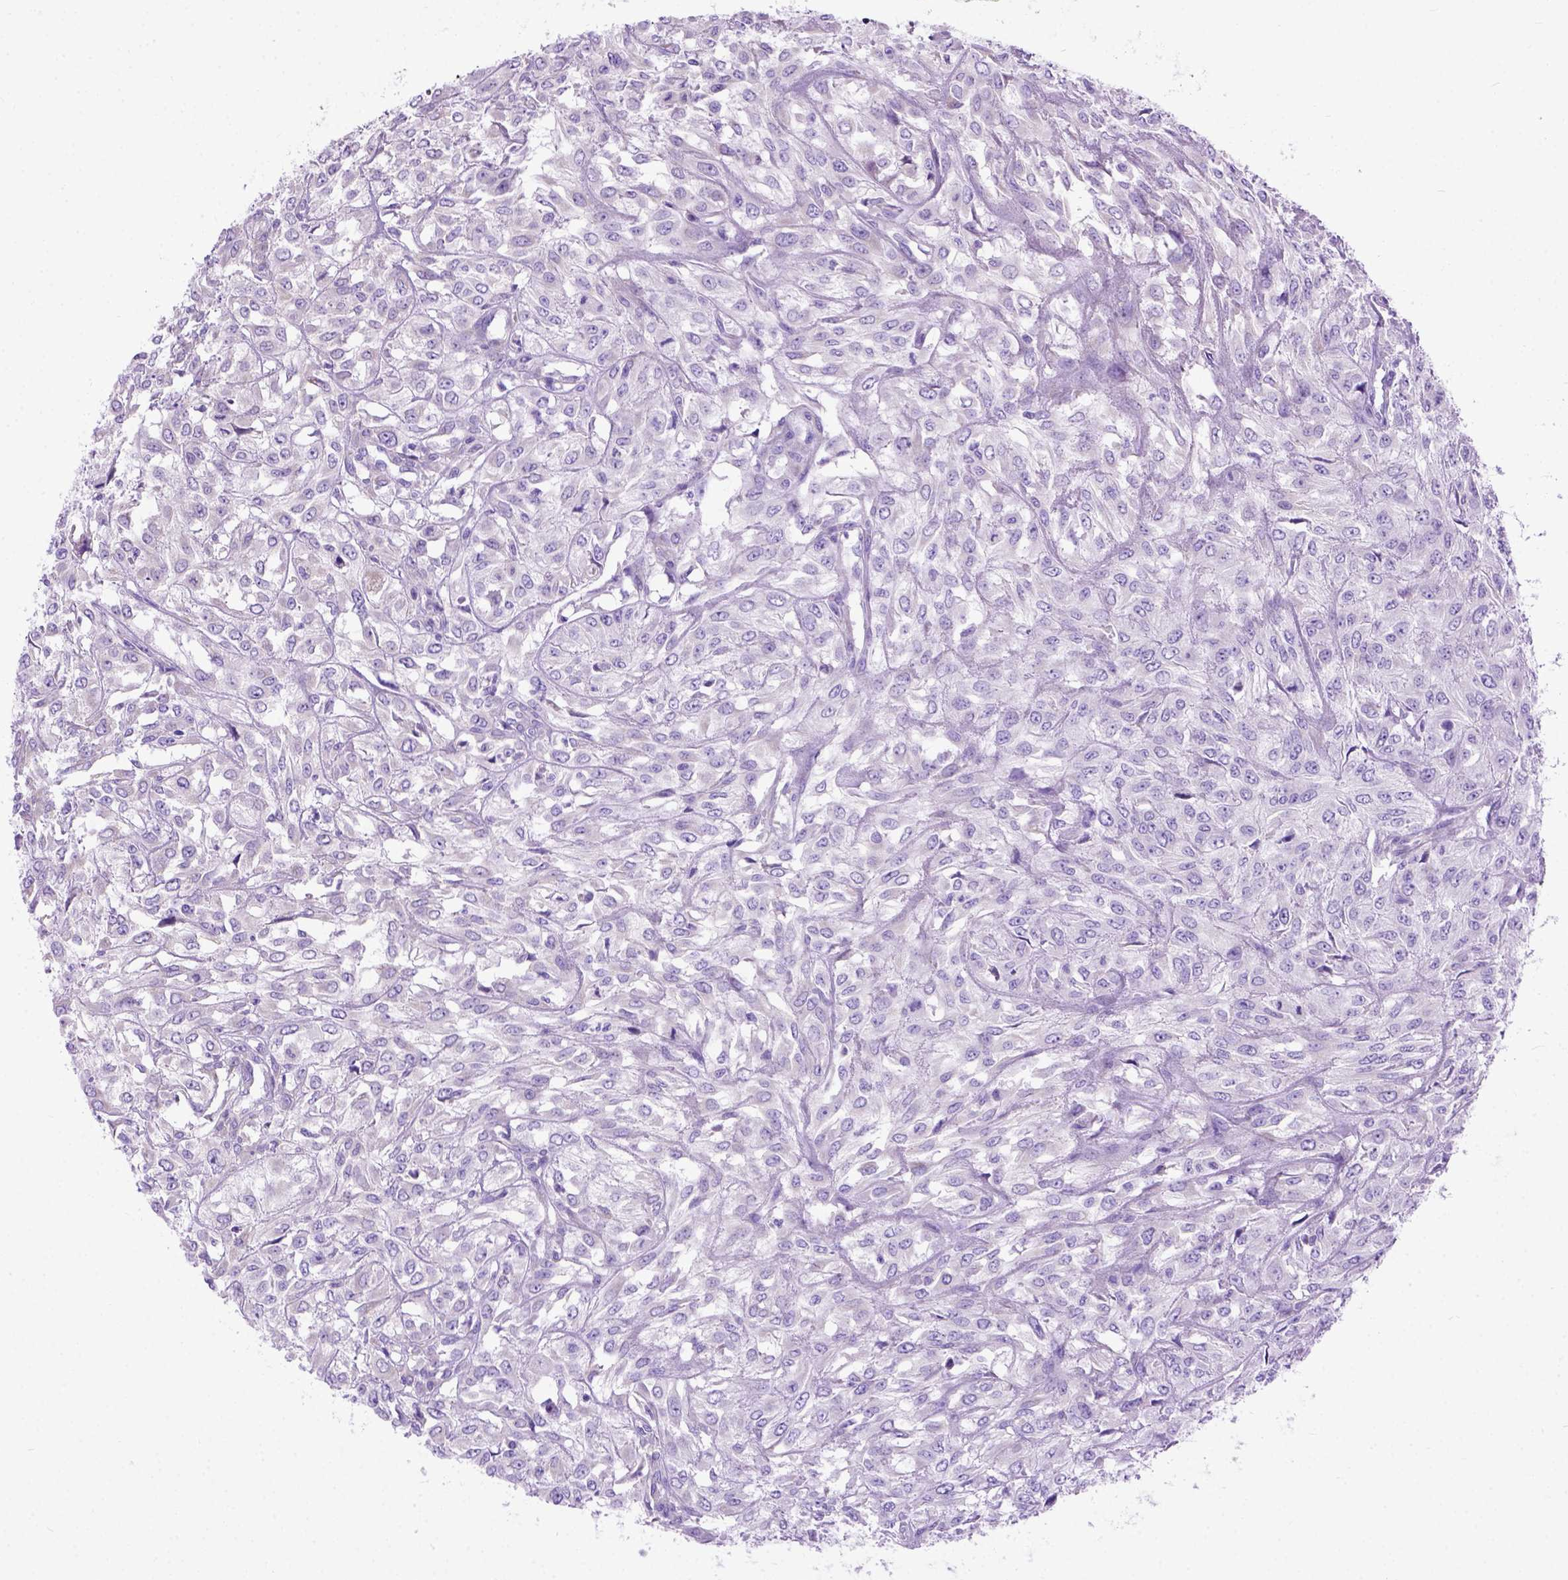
{"staining": {"intensity": "negative", "quantity": "none", "location": "none"}, "tissue": "urothelial cancer", "cell_type": "Tumor cells", "image_type": "cancer", "snomed": [{"axis": "morphology", "description": "Urothelial carcinoma, High grade"}, {"axis": "topography", "description": "Urinary bladder"}], "caption": "Image shows no protein staining in tumor cells of urothelial cancer tissue.", "gene": "ODAD3", "patient": {"sex": "male", "age": 67}}